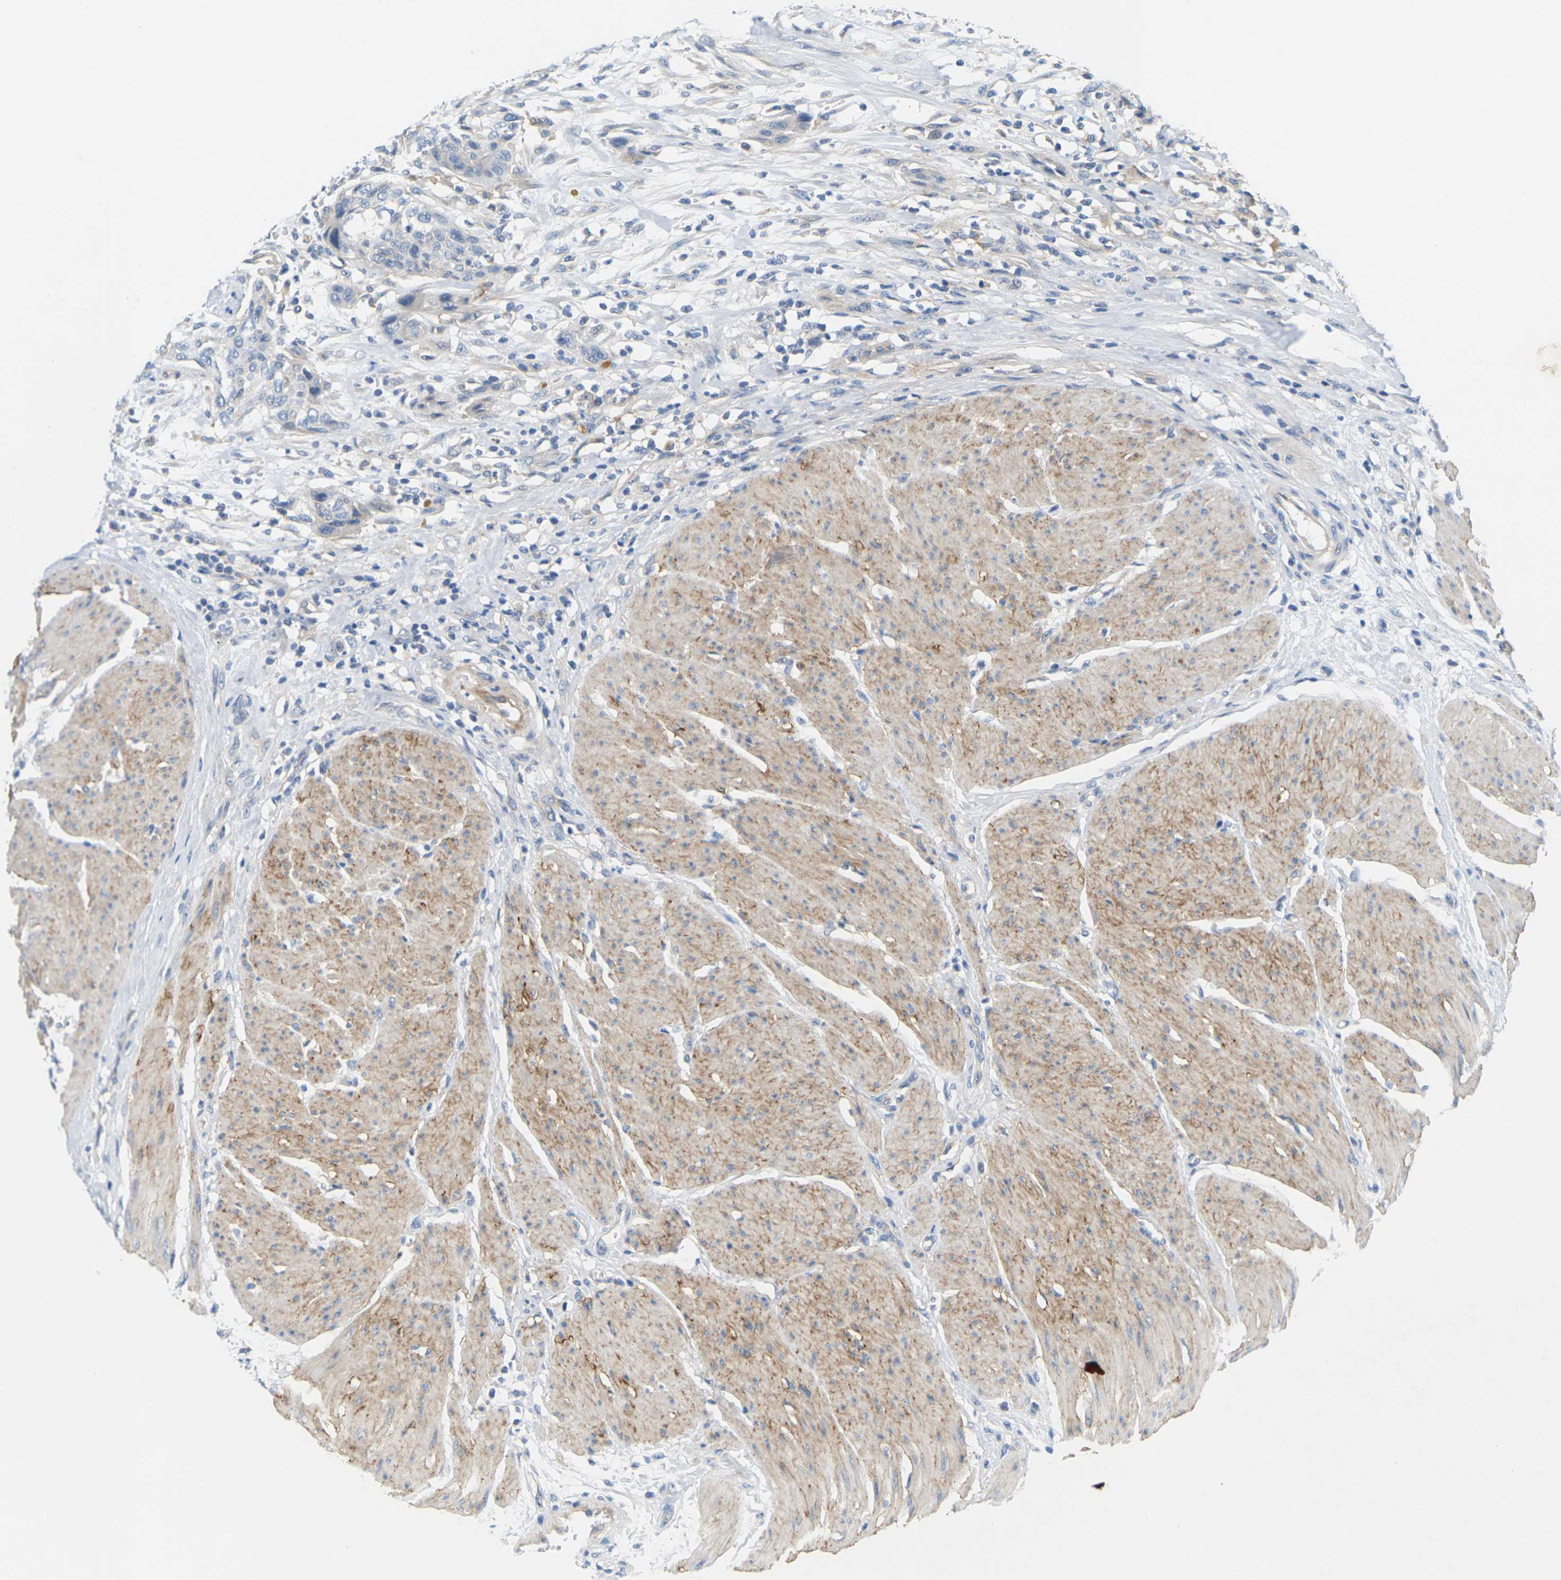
{"staining": {"intensity": "negative", "quantity": "none", "location": "none"}, "tissue": "urothelial cancer", "cell_type": "Tumor cells", "image_type": "cancer", "snomed": [{"axis": "morphology", "description": "Urothelial carcinoma, High grade"}, {"axis": "topography", "description": "Urinary bladder"}], "caption": "High power microscopy photomicrograph of an immunohistochemistry (IHC) image of urothelial cancer, revealing no significant positivity in tumor cells.", "gene": "ITGA5", "patient": {"sex": "male", "age": 35}}